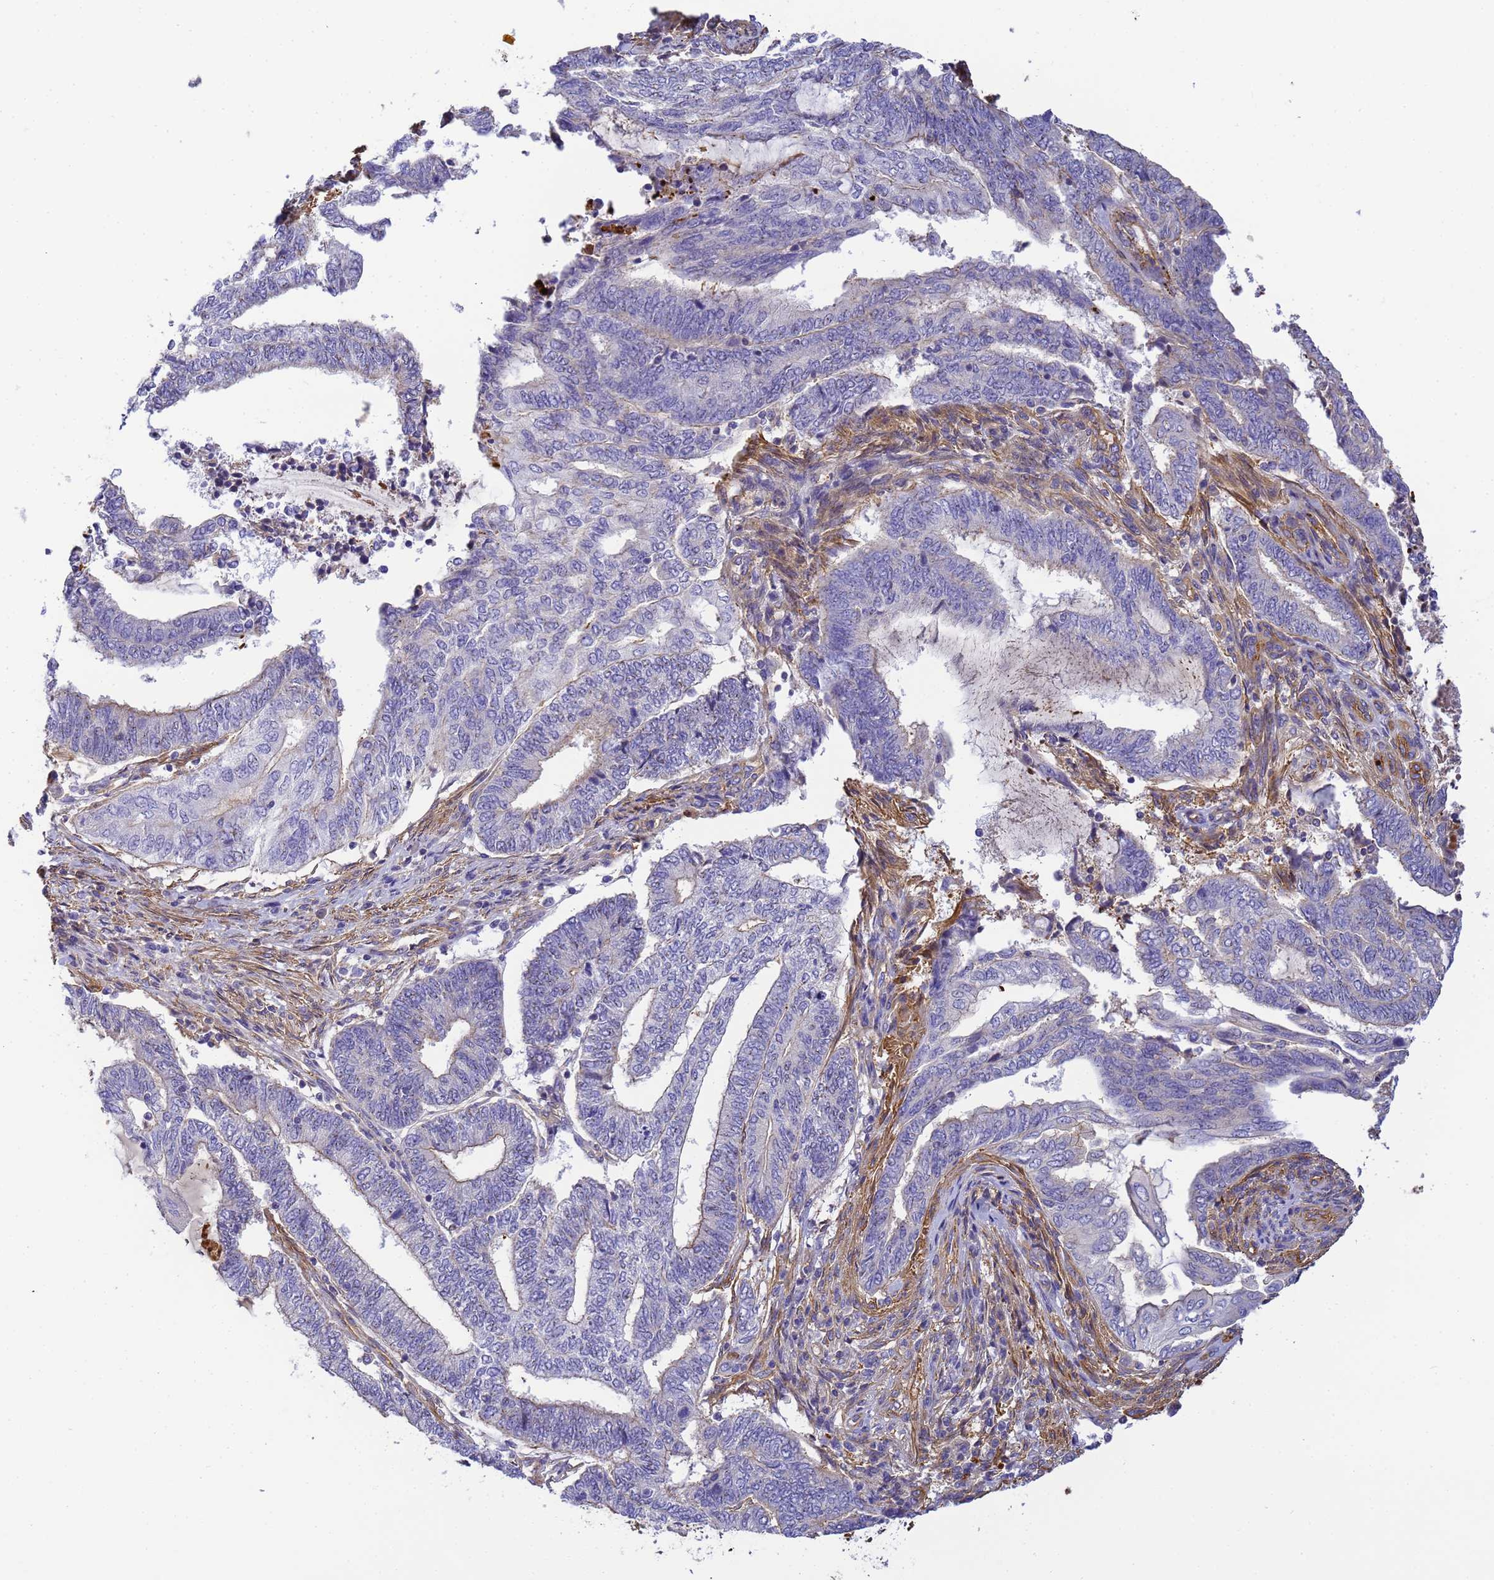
{"staining": {"intensity": "negative", "quantity": "none", "location": "none"}, "tissue": "endometrial cancer", "cell_type": "Tumor cells", "image_type": "cancer", "snomed": [{"axis": "morphology", "description": "Adenocarcinoma, NOS"}, {"axis": "topography", "description": "Uterus"}, {"axis": "topography", "description": "Endometrium"}], "caption": "IHC of endometrial cancer (adenocarcinoma) shows no expression in tumor cells.", "gene": "MYL12A", "patient": {"sex": "female", "age": 70}}